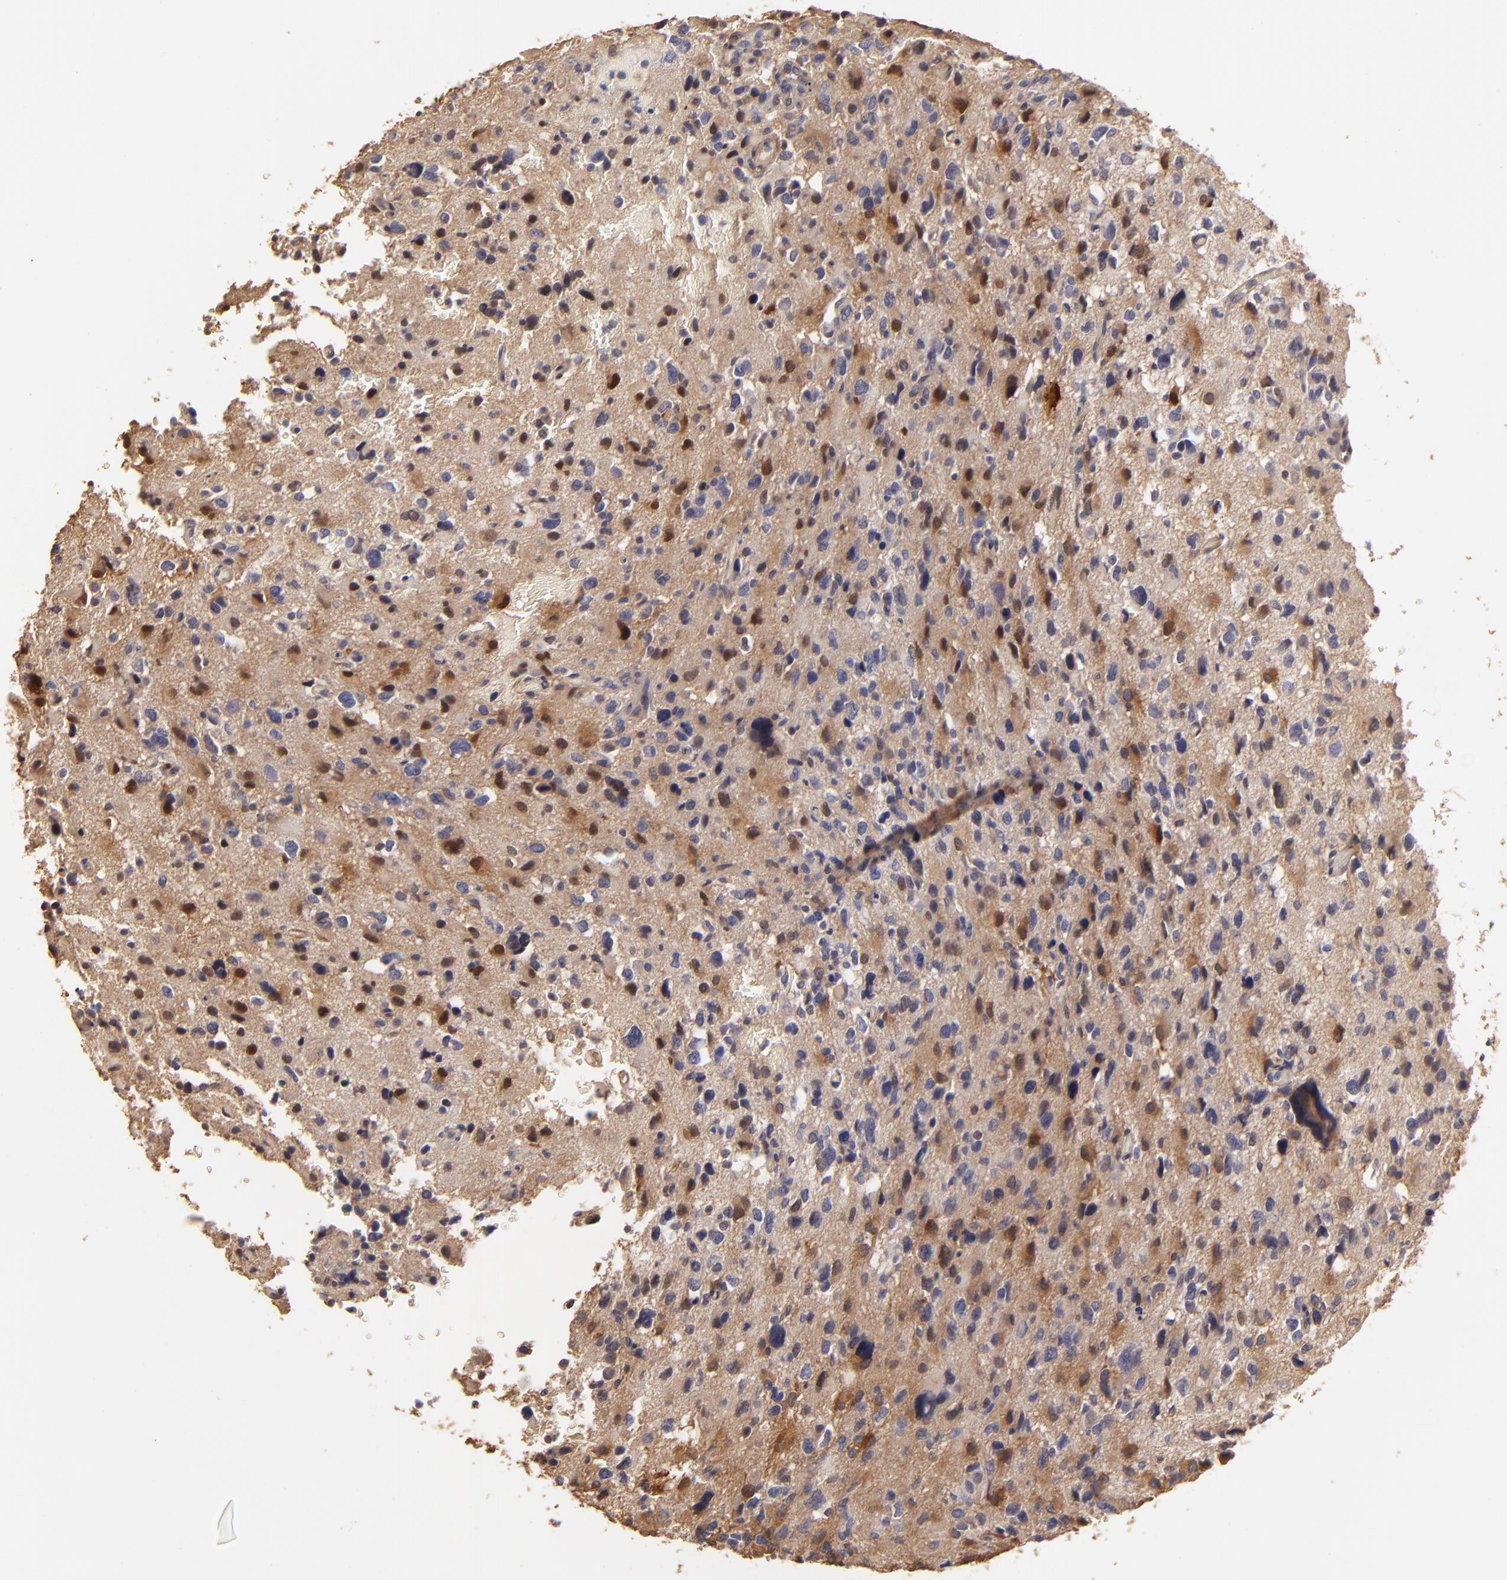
{"staining": {"intensity": "moderate", "quantity": "<25%", "location": "cytoplasmic/membranous"}, "tissue": "glioma", "cell_type": "Tumor cells", "image_type": "cancer", "snomed": [{"axis": "morphology", "description": "Glioma, malignant, High grade"}, {"axis": "topography", "description": "Brain"}], "caption": "Immunohistochemical staining of glioma shows low levels of moderate cytoplasmic/membranous staining in approximately <25% of tumor cells. (Stains: DAB (3,3'-diaminobenzidine) in brown, nuclei in blue, Microscopy: brightfield microscopy at high magnification).", "gene": "HSPB6", "patient": {"sex": "male", "age": 69}}